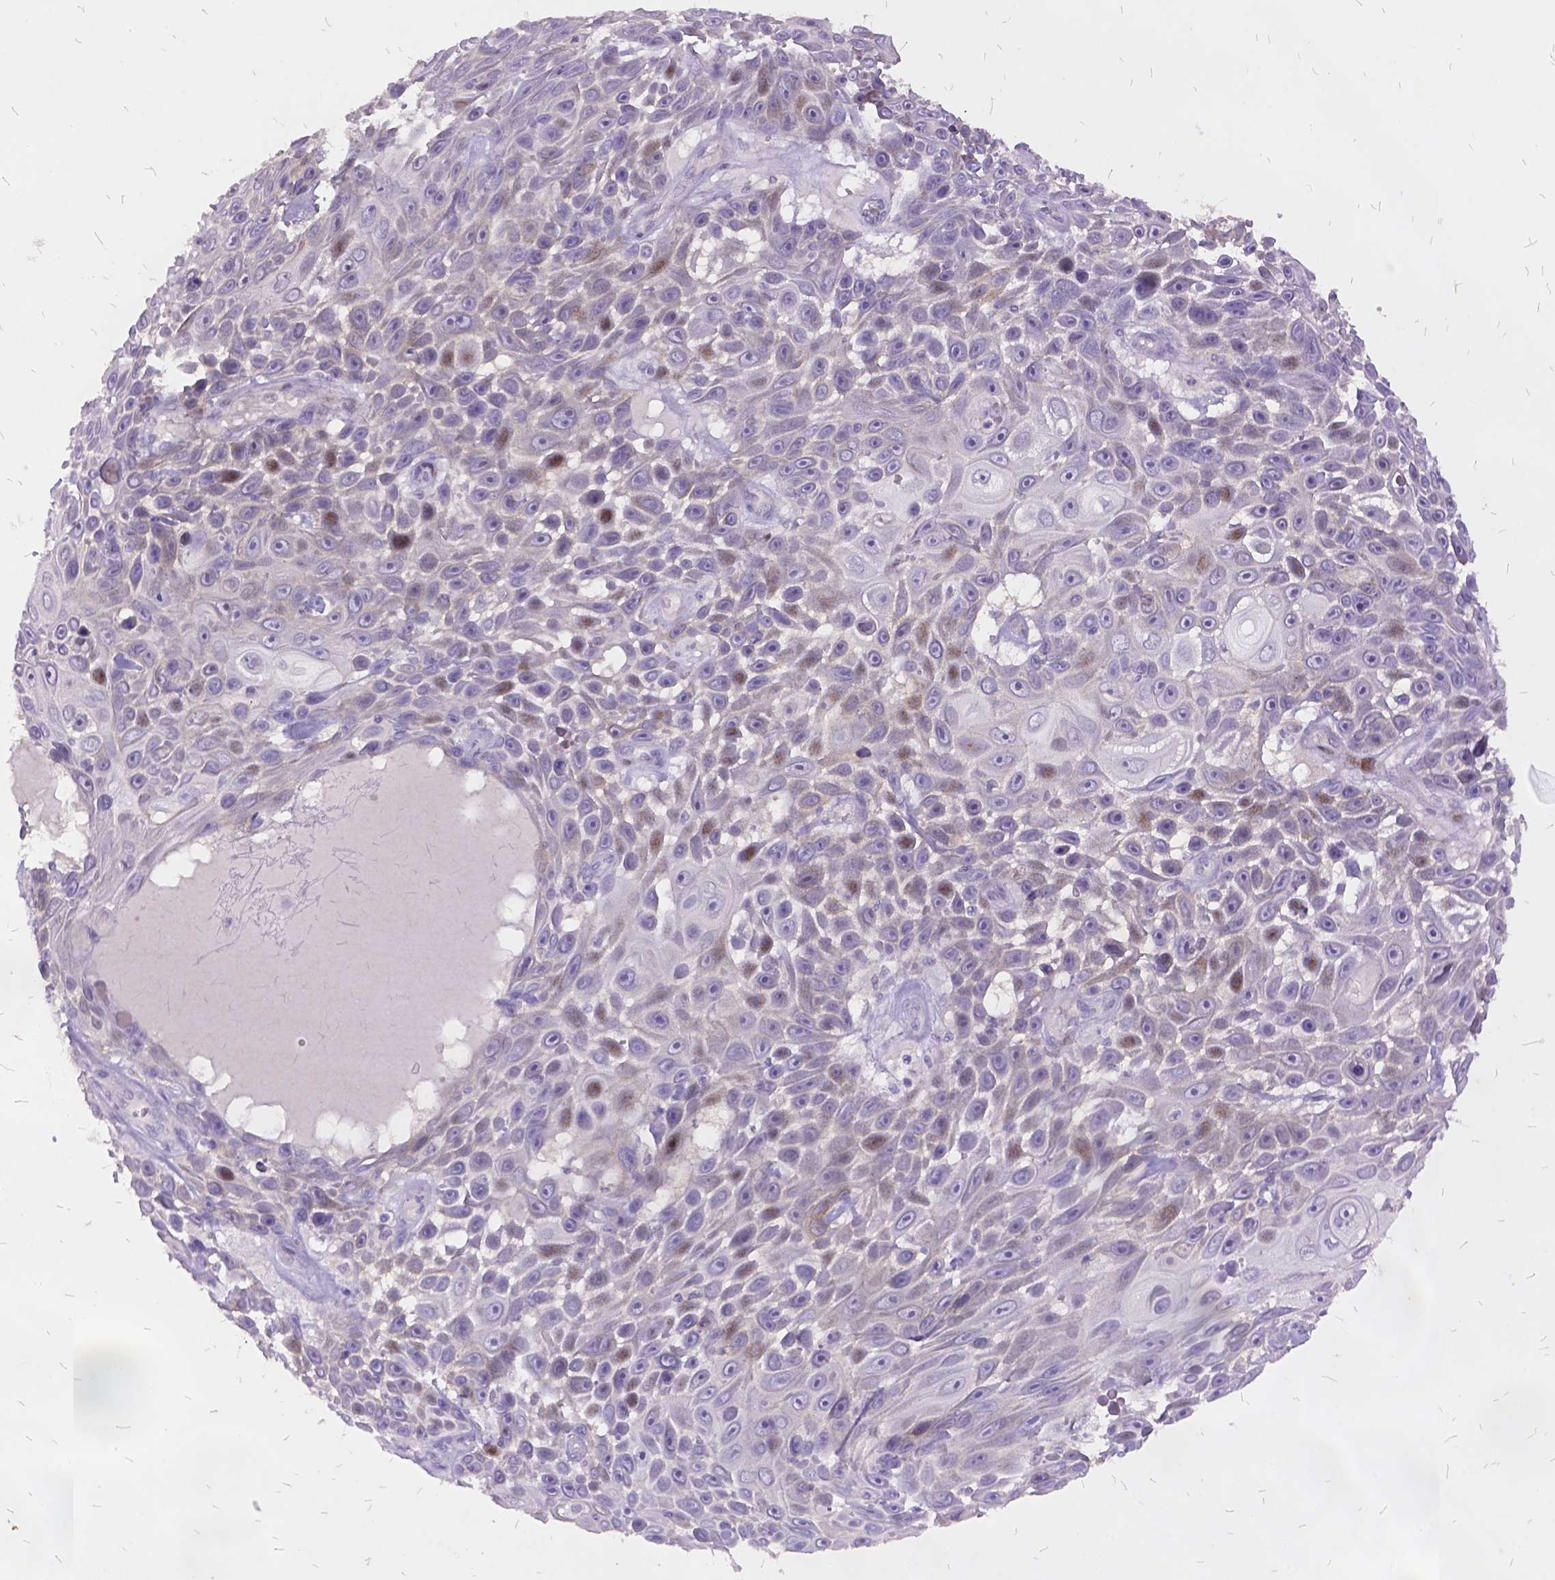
{"staining": {"intensity": "weak", "quantity": "<25%", "location": "nuclear"}, "tissue": "skin cancer", "cell_type": "Tumor cells", "image_type": "cancer", "snomed": [{"axis": "morphology", "description": "Squamous cell carcinoma, NOS"}, {"axis": "topography", "description": "Skin"}], "caption": "This is a histopathology image of IHC staining of skin cancer, which shows no staining in tumor cells.", "gene": "ITGB6", "patient": {"sex": "male", "age": 82}}